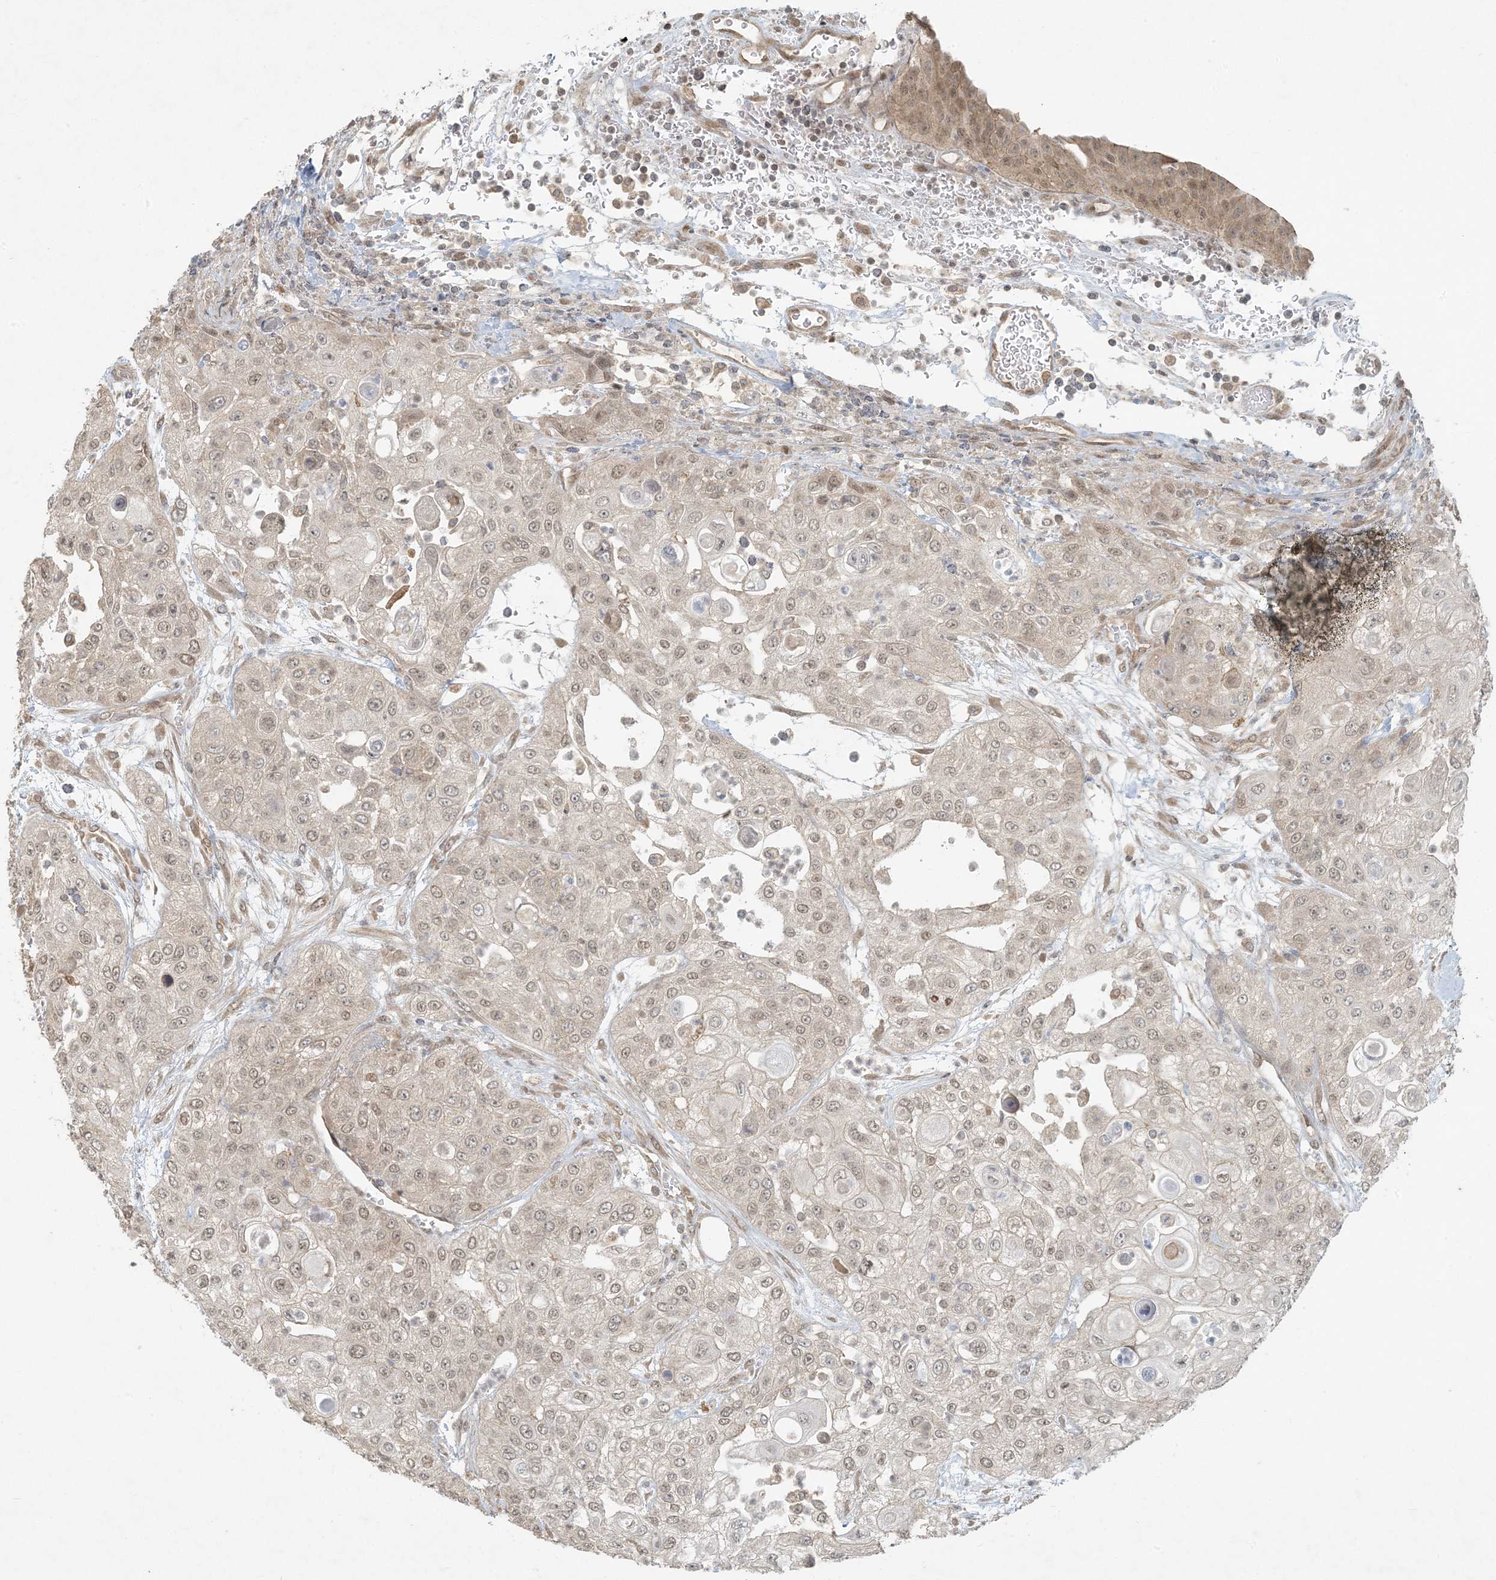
{"staining": {"intensity": "weak", "quantity": "25%-75%", "location": "nuclear"}, "tissue": "urothelial cancer", "cell_type": "Tumor cells", "image_type": "cancer", "snomed": [{"axis": "morphology", "description": "Urothelial carcinoma, High grade"}, {"axis": "topography", "description": "Urinary bladder"}], "caption": "High-grade urothelial carcinoma stained with immunohistochemistry reveals weak nuclear expression in approximately 25%-75% of tumor cells.", "gene": "BCORL1", "patient": {"sex": "female", "age": 79}}